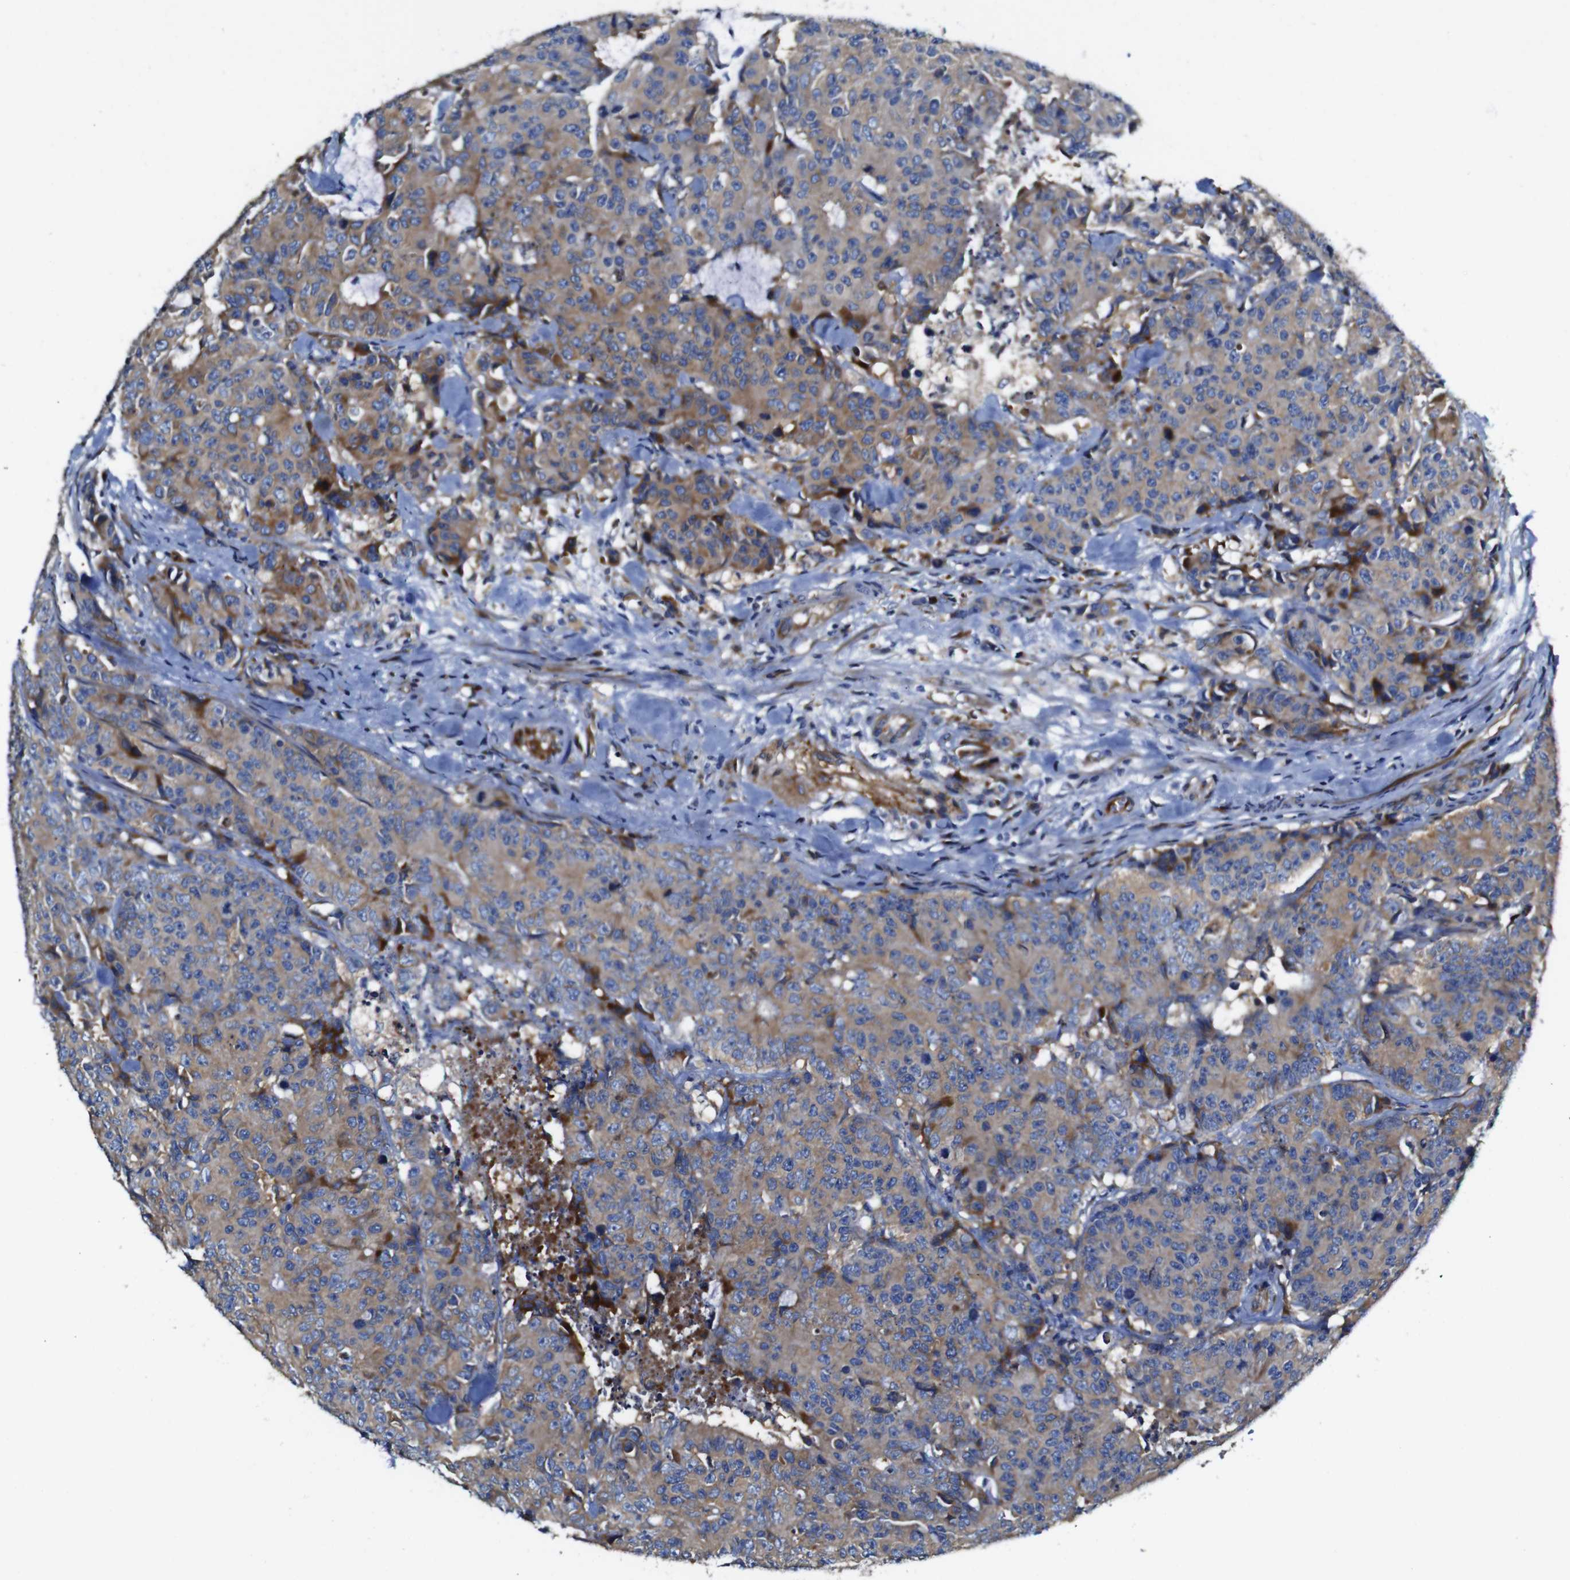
{"staining": {"intensity": "moderate", "quantity": "25%-75%", "location": "cytoplasmic/membranous"}, "tissue": "colorectal cancer", "cell_type": "Tumor cells", "image_type": "cancer", "snomed": [{"axis": "morphology", "description": "Adenocarcinoma, NOS"}, {"axis": "topography", "description": "Colon"}], "caption": "Immunohistochemical staining of human colorectal cancer displays medium levels of moderate cytoplasmic/membranous protein expression in about 25%-75% of tumor cells. The staining was performed using DAB to visualize the protein expression in brown, while the nuclei were stained in blue with hematoxylin (Magnification: 20x).", "gene": "CLCC1", "patient": {"sex": "female", "age": 86}}